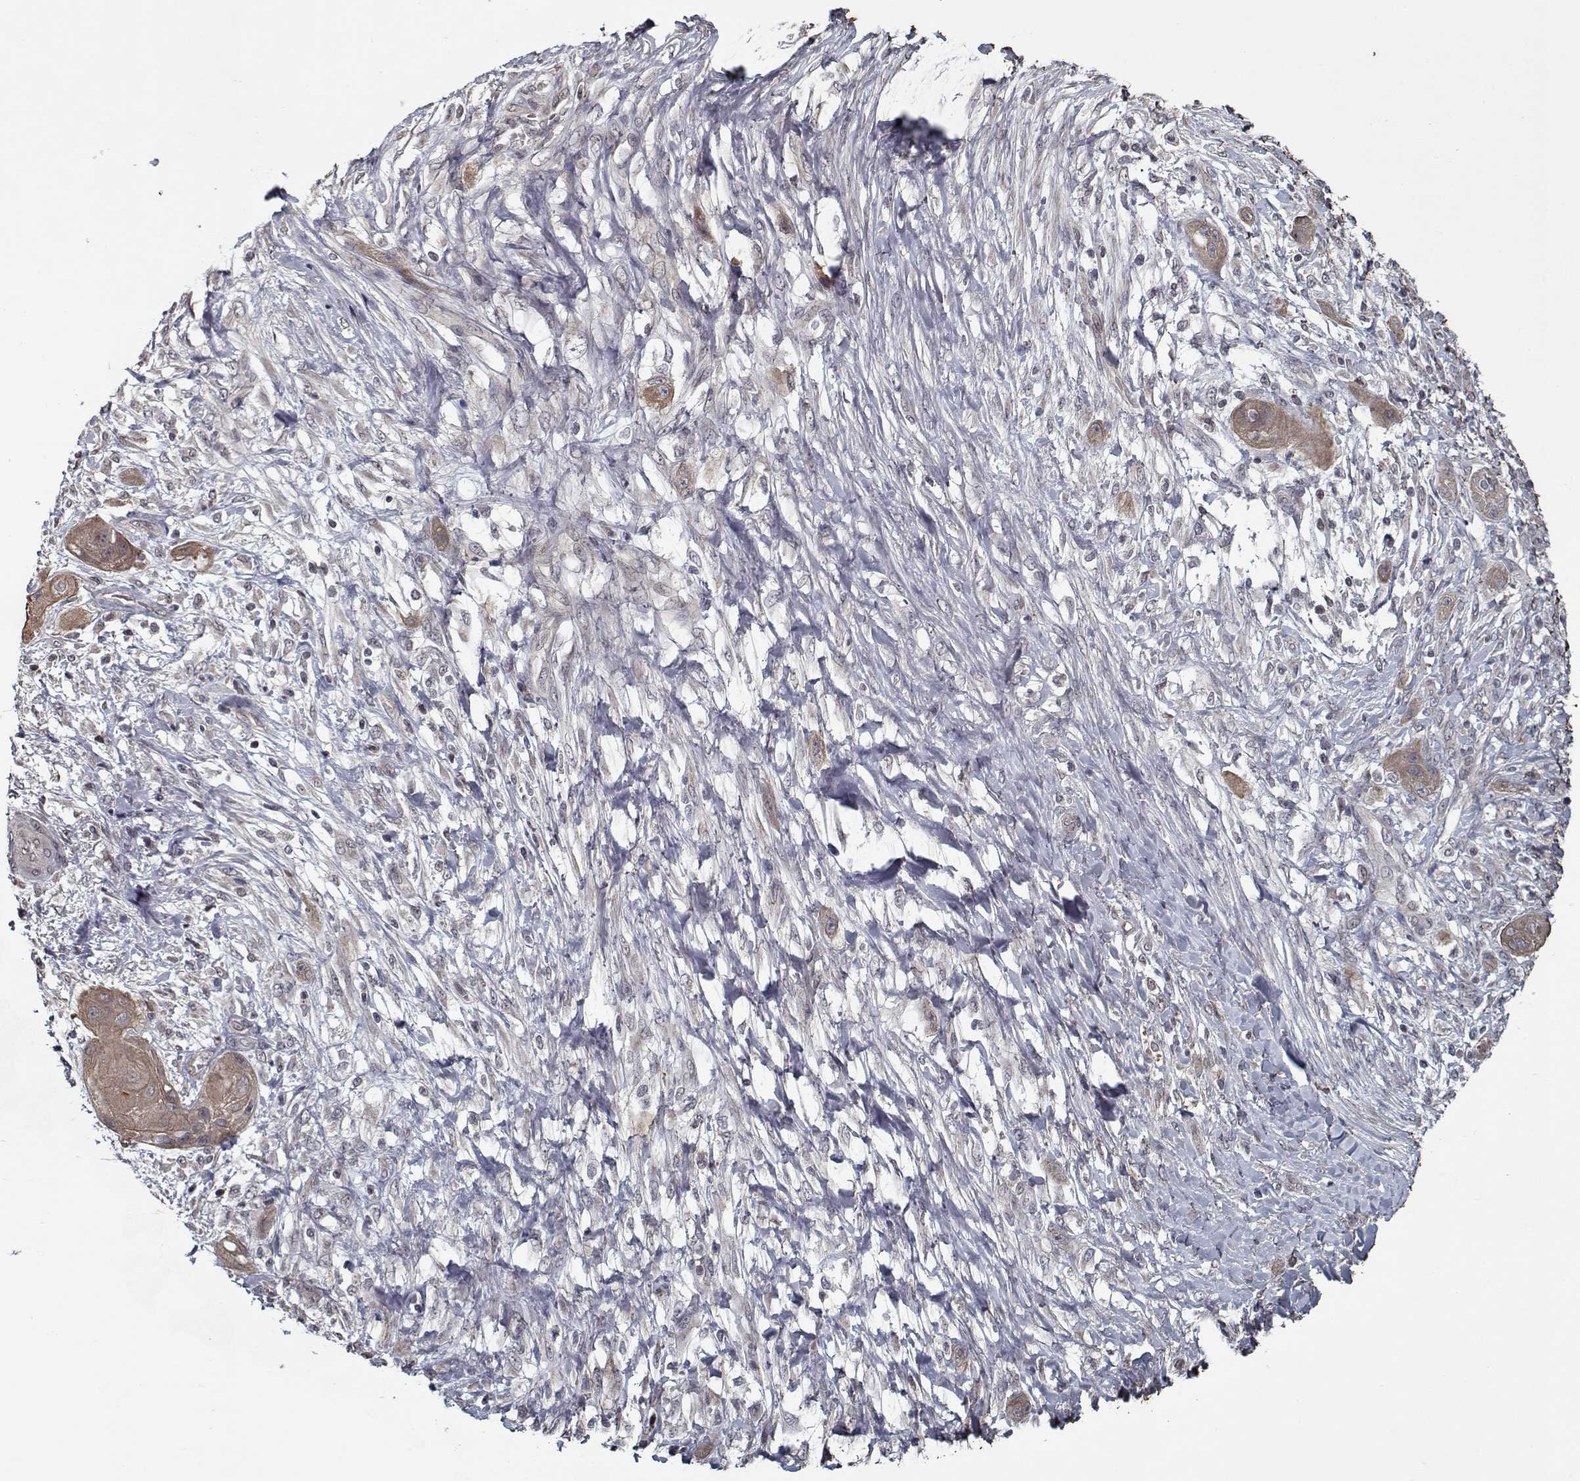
{"staining": {"intensity": "weak", "quantity": ">75%", "location": "cytoplasmic/membranous"}, "tissue": "skin cancer", "cell_type": "Tumor cells", "image_type": "cancer", "snomed": [{"axis": "morphology", "description": "Squamous cell carcinoma, NOS"}, {"axis": "topography", "description": "Skin"}], "caption": "Human squamous cell carcinoma (skin) stained for a protein (brown) shows weak cytoplasmic/membranous positive expression in approximately >75% of tumor cells.", "gene": "NLK", "patient": {"sex": "male", "age": 62}}